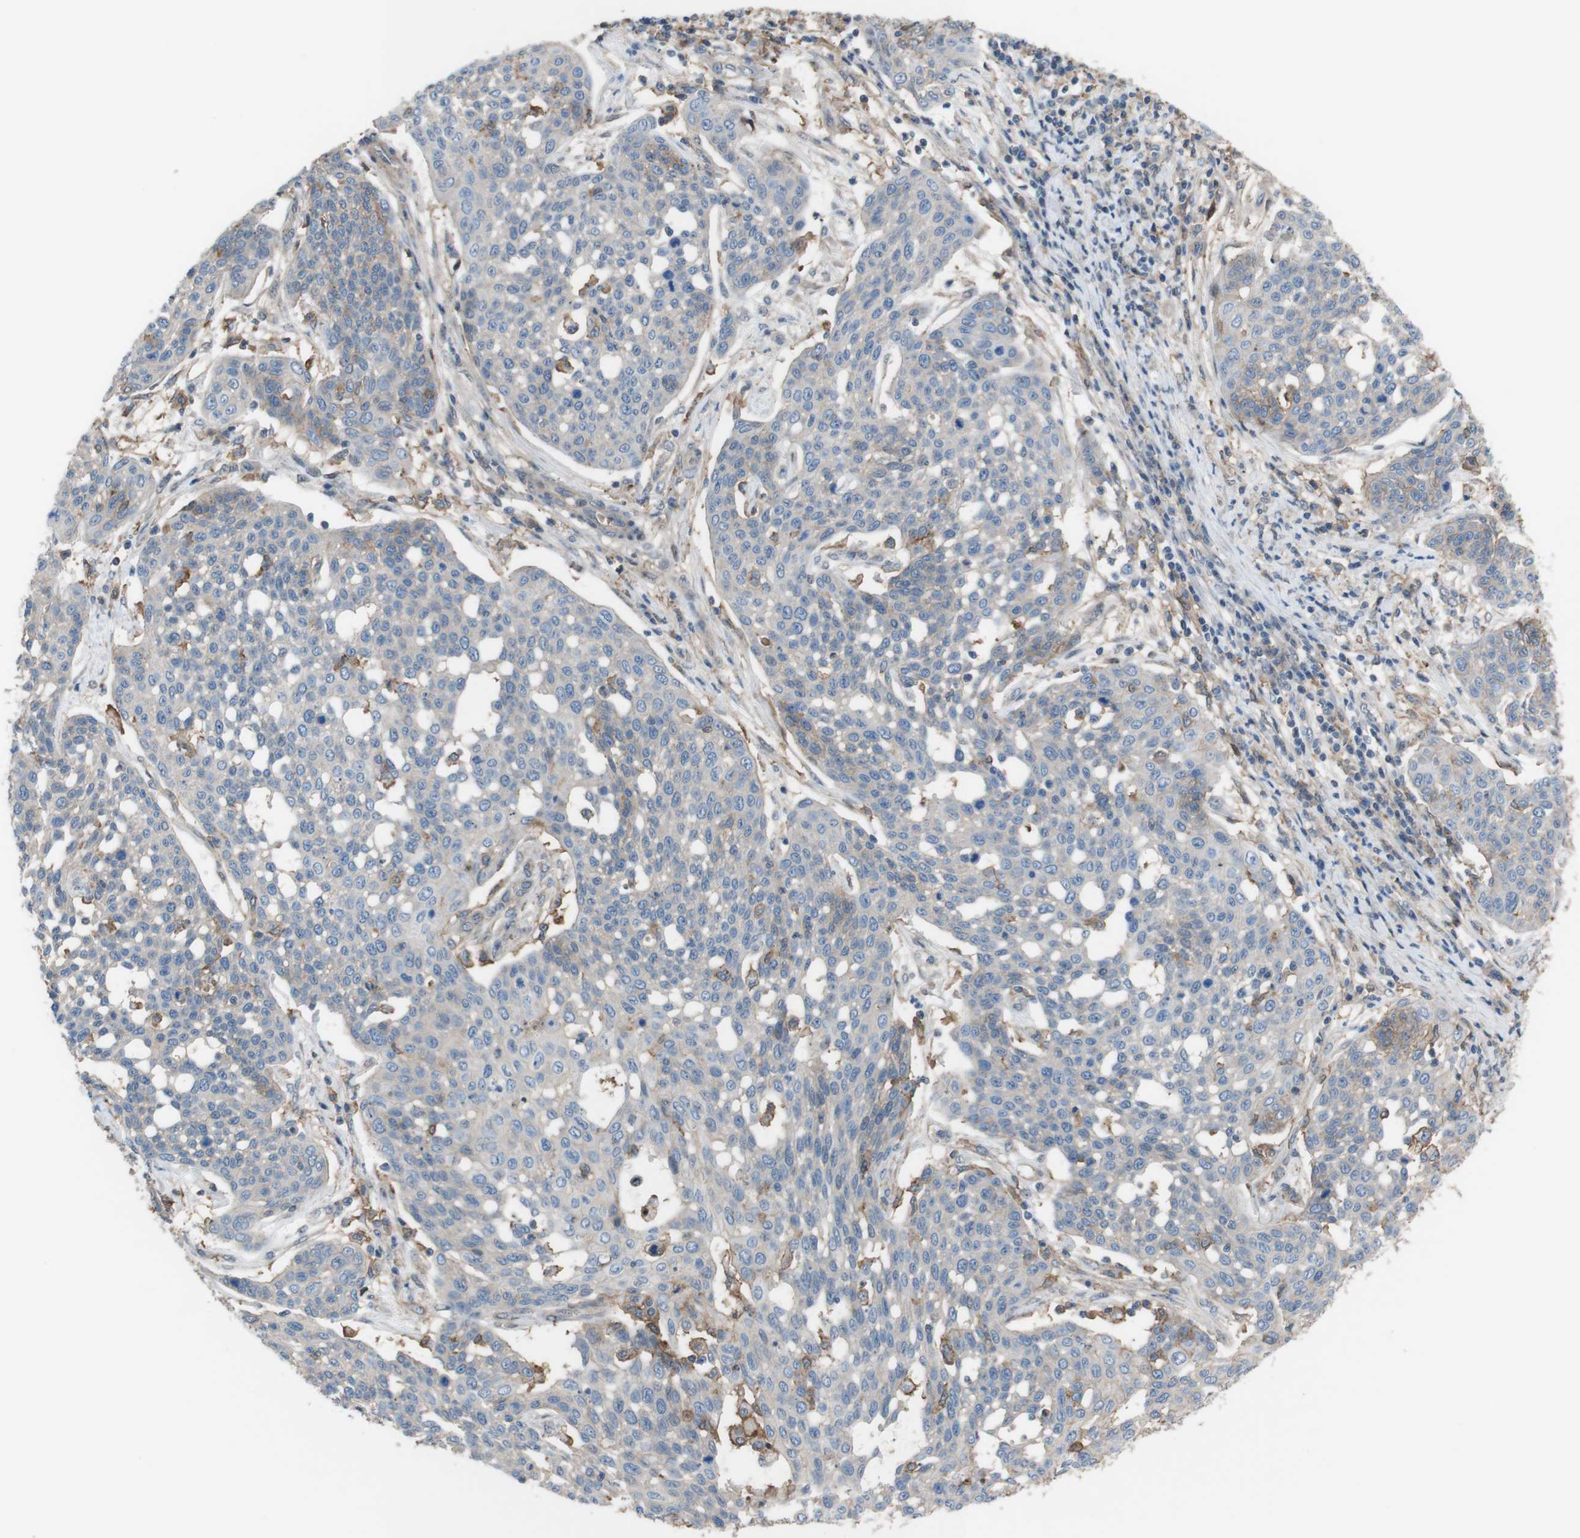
{"staining": {"intensity": "negative", "quantity": "none", "location": "none"}, "tissue": "cervical cancer", "cell_type": "Tumor cells", "image_type": "cancer", "snomed": [{"axis": "morphology", "description": "Squamous cell carcinoma, NOS"}, {"axis": "topography", "description": "Cervix"}], "caption": "The histopathology image exhibits no staining of tumor cells in cervical cancer.", "gene": "ATP2B1", "patient": {"sex": "female", "age": 34}}